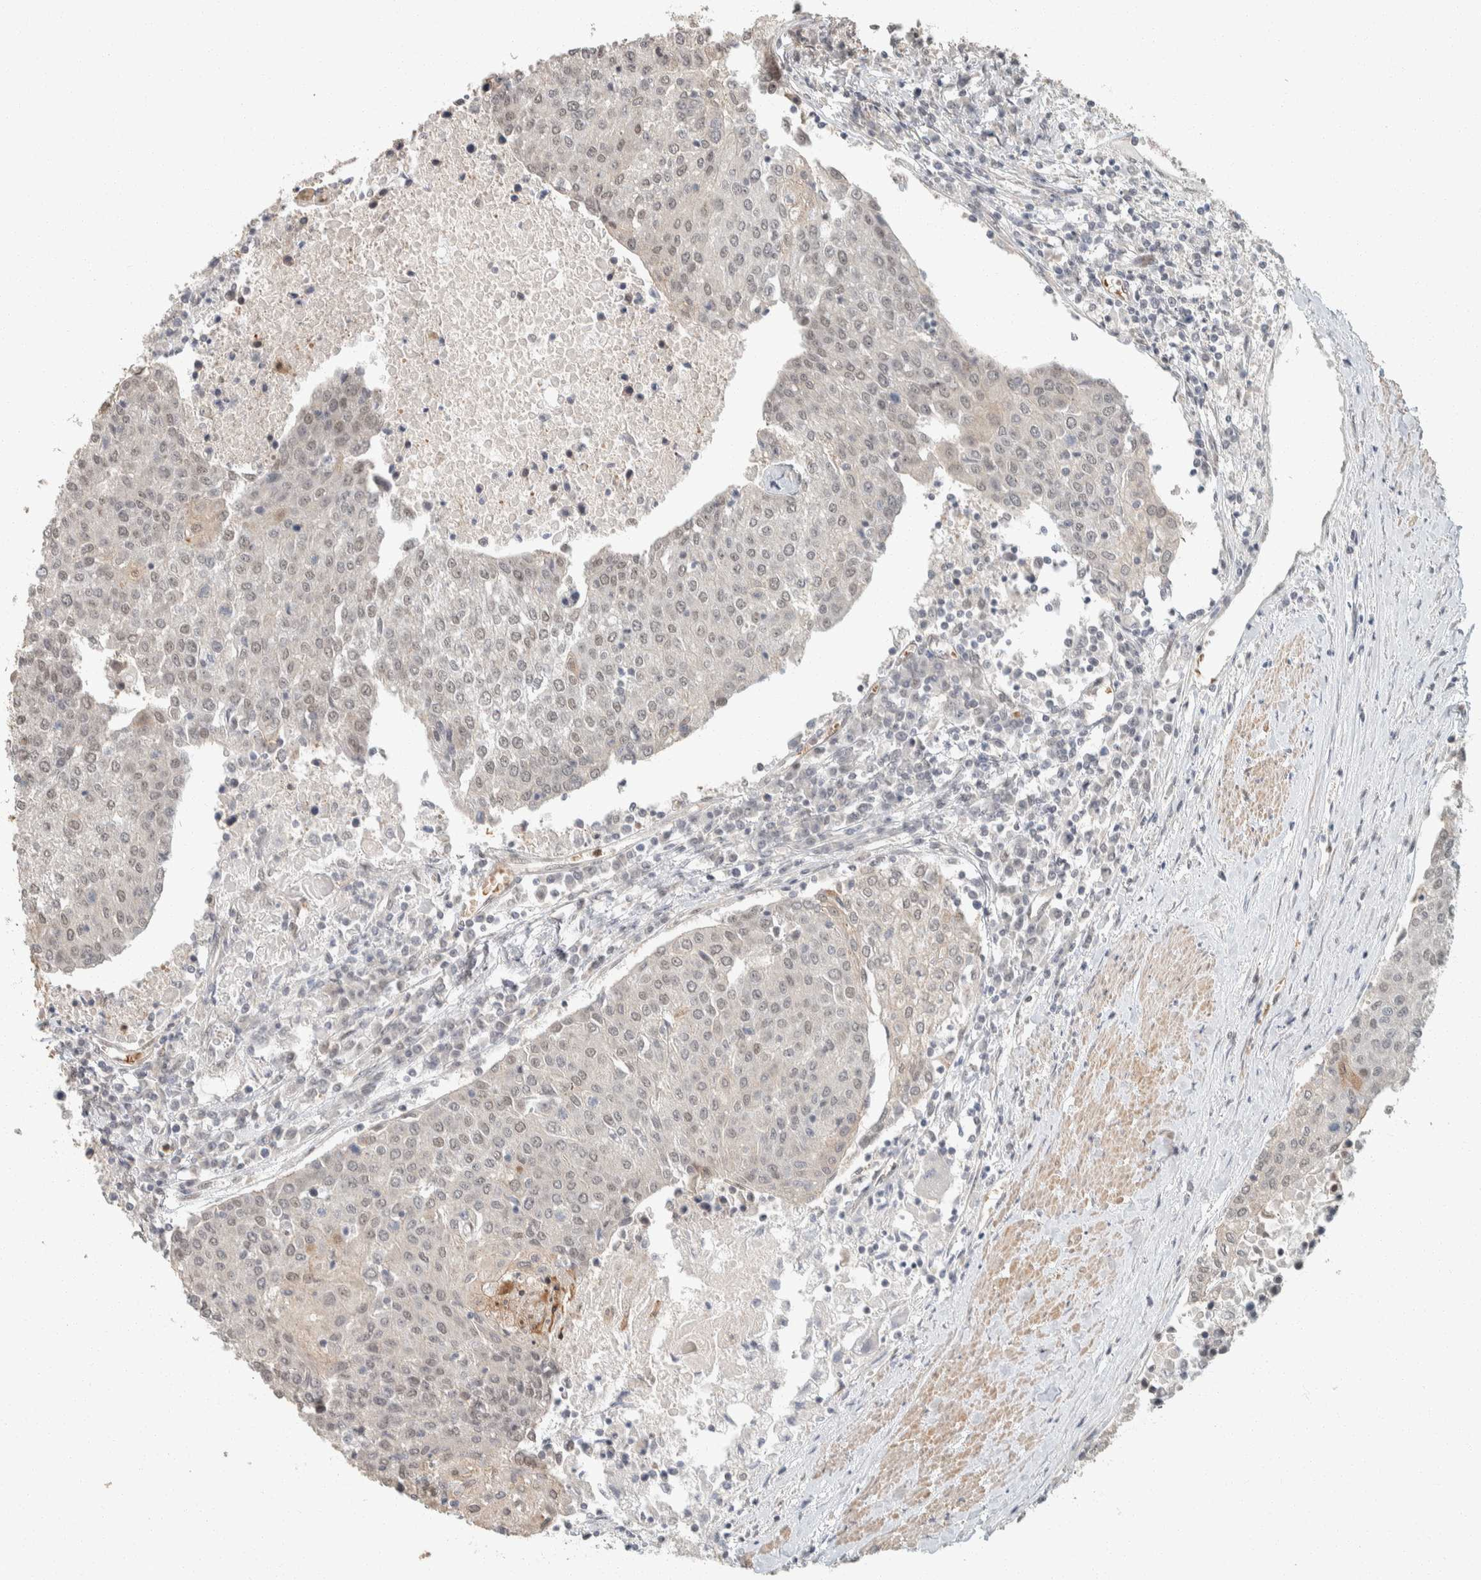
{"staining": {"intensity": "weak", "quantity": ">75%", "location": "nuclear"}, "tissue": "urothelial cancer", "cell_type": "Tumor cells", "image_type": "cancer", "snomed": [{"axis": "morphology", "description": "Urothelial carcinoma, High grade"}, {"axis": "topography", "description": "Urinary bladder"}], "caption": "DAB (3,3'-diaminobenzidine) immunohistochemical staining of urothelial carcinoma (high-grade) demonstrates weak nuclear protein expression in about >75% of tumor cells. (DAB IHC, brown staining for protein, blue staining for nuclei).", "gene": "ZBTB2", "patient": {"sex": "female", "age": 85}}